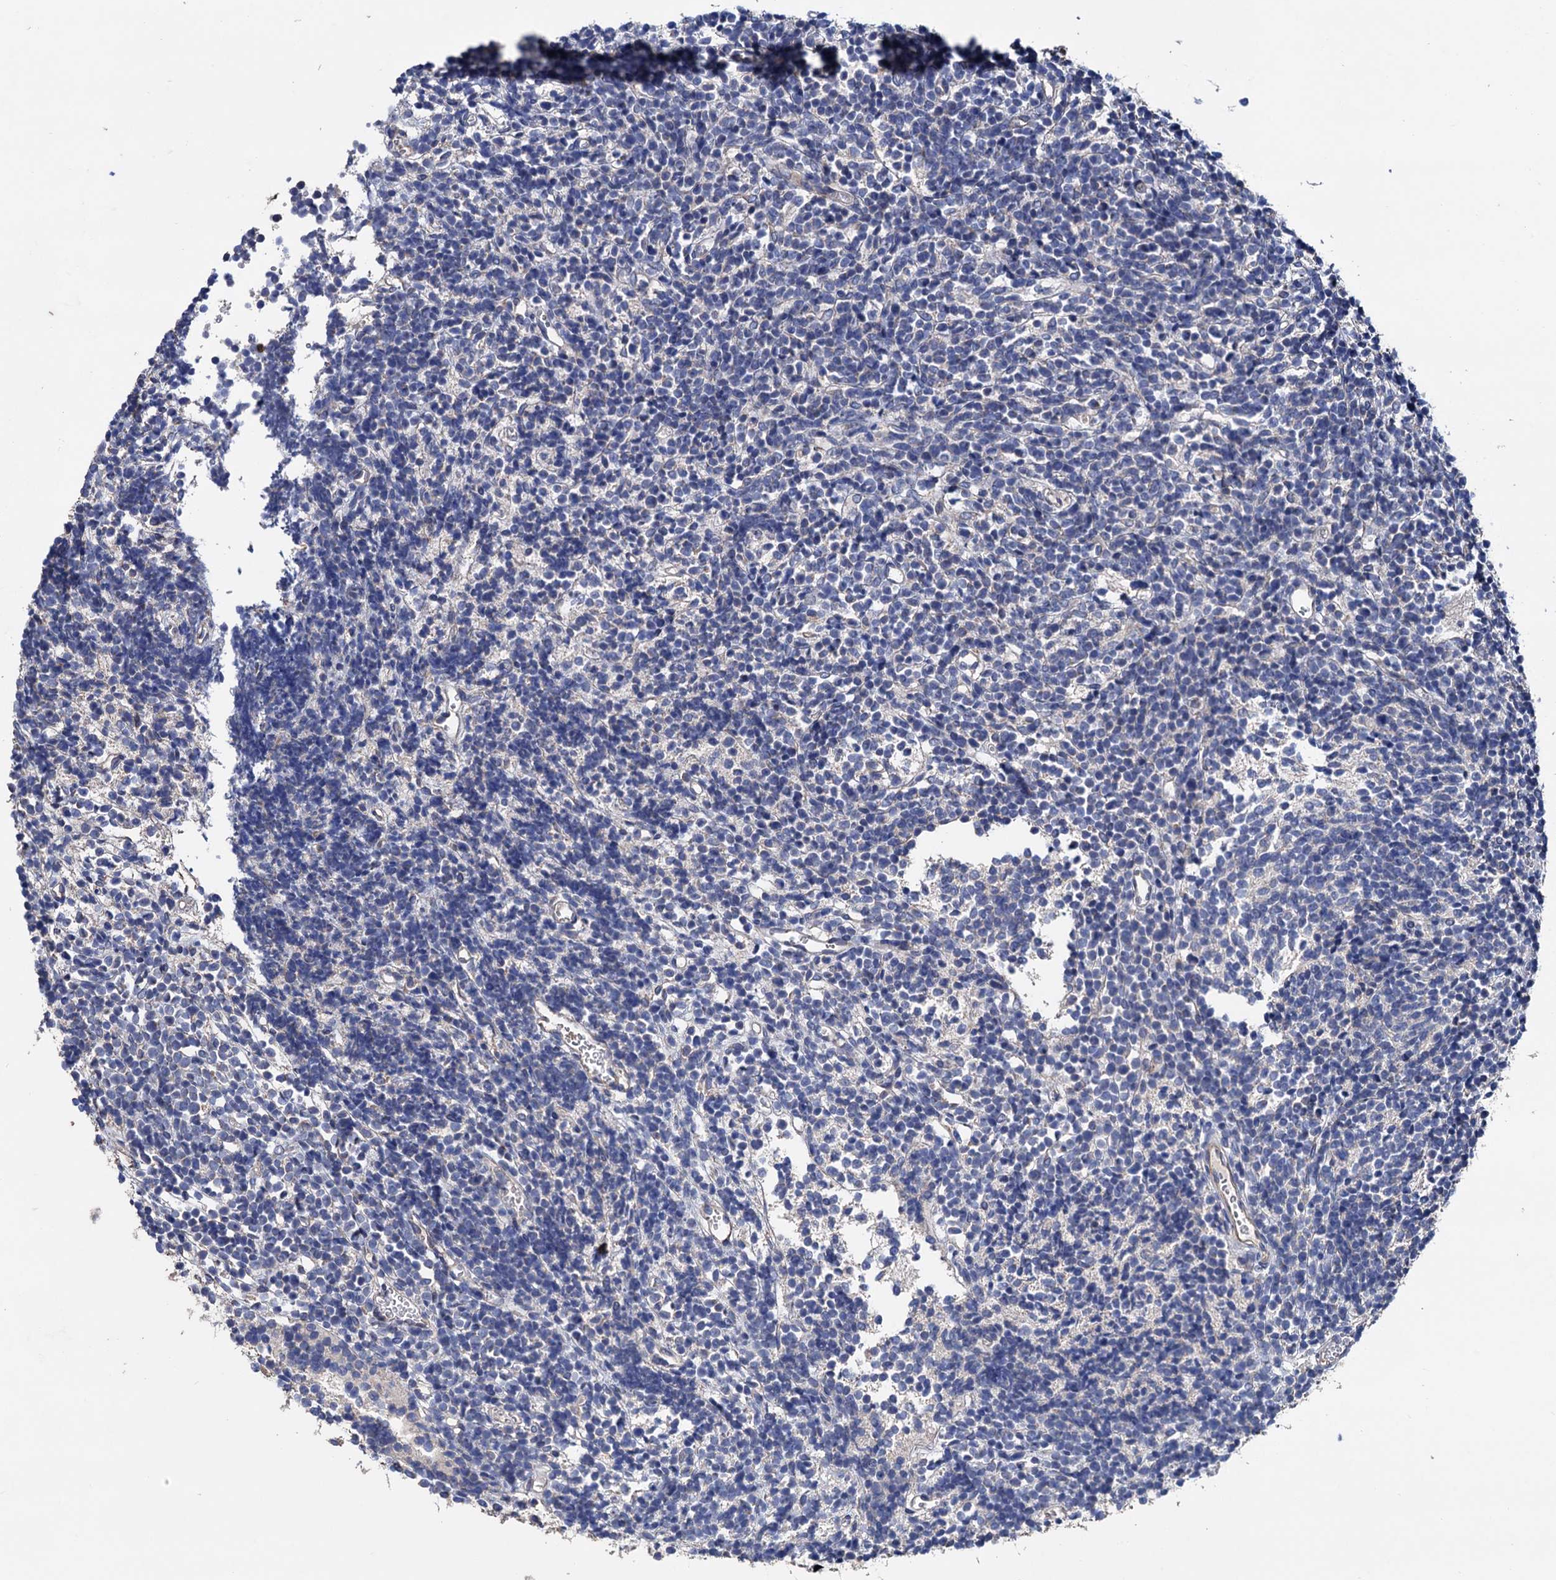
{"staining": {"intensity": "negative", "quantity": "none", "location": "none"}, "tissue": "glioma", "cell_type": "Tumor cells", "image_type": "cancer", "snomed": [{"axis": "morphology", "description": "Glioma, malignant, Low grade"}, {"axis": "topography", "description": "Brain"}], "caption": "Micrograph shows no protein staining in tumor cells of glioma tissue. The staining is performed using DAB (3,3'-diaminobenzidine) brown chromogen with nuclei counter-stained in using hematoxylin.", "gene": "STING1", "patient": {"sex": "female", "age": 1}}